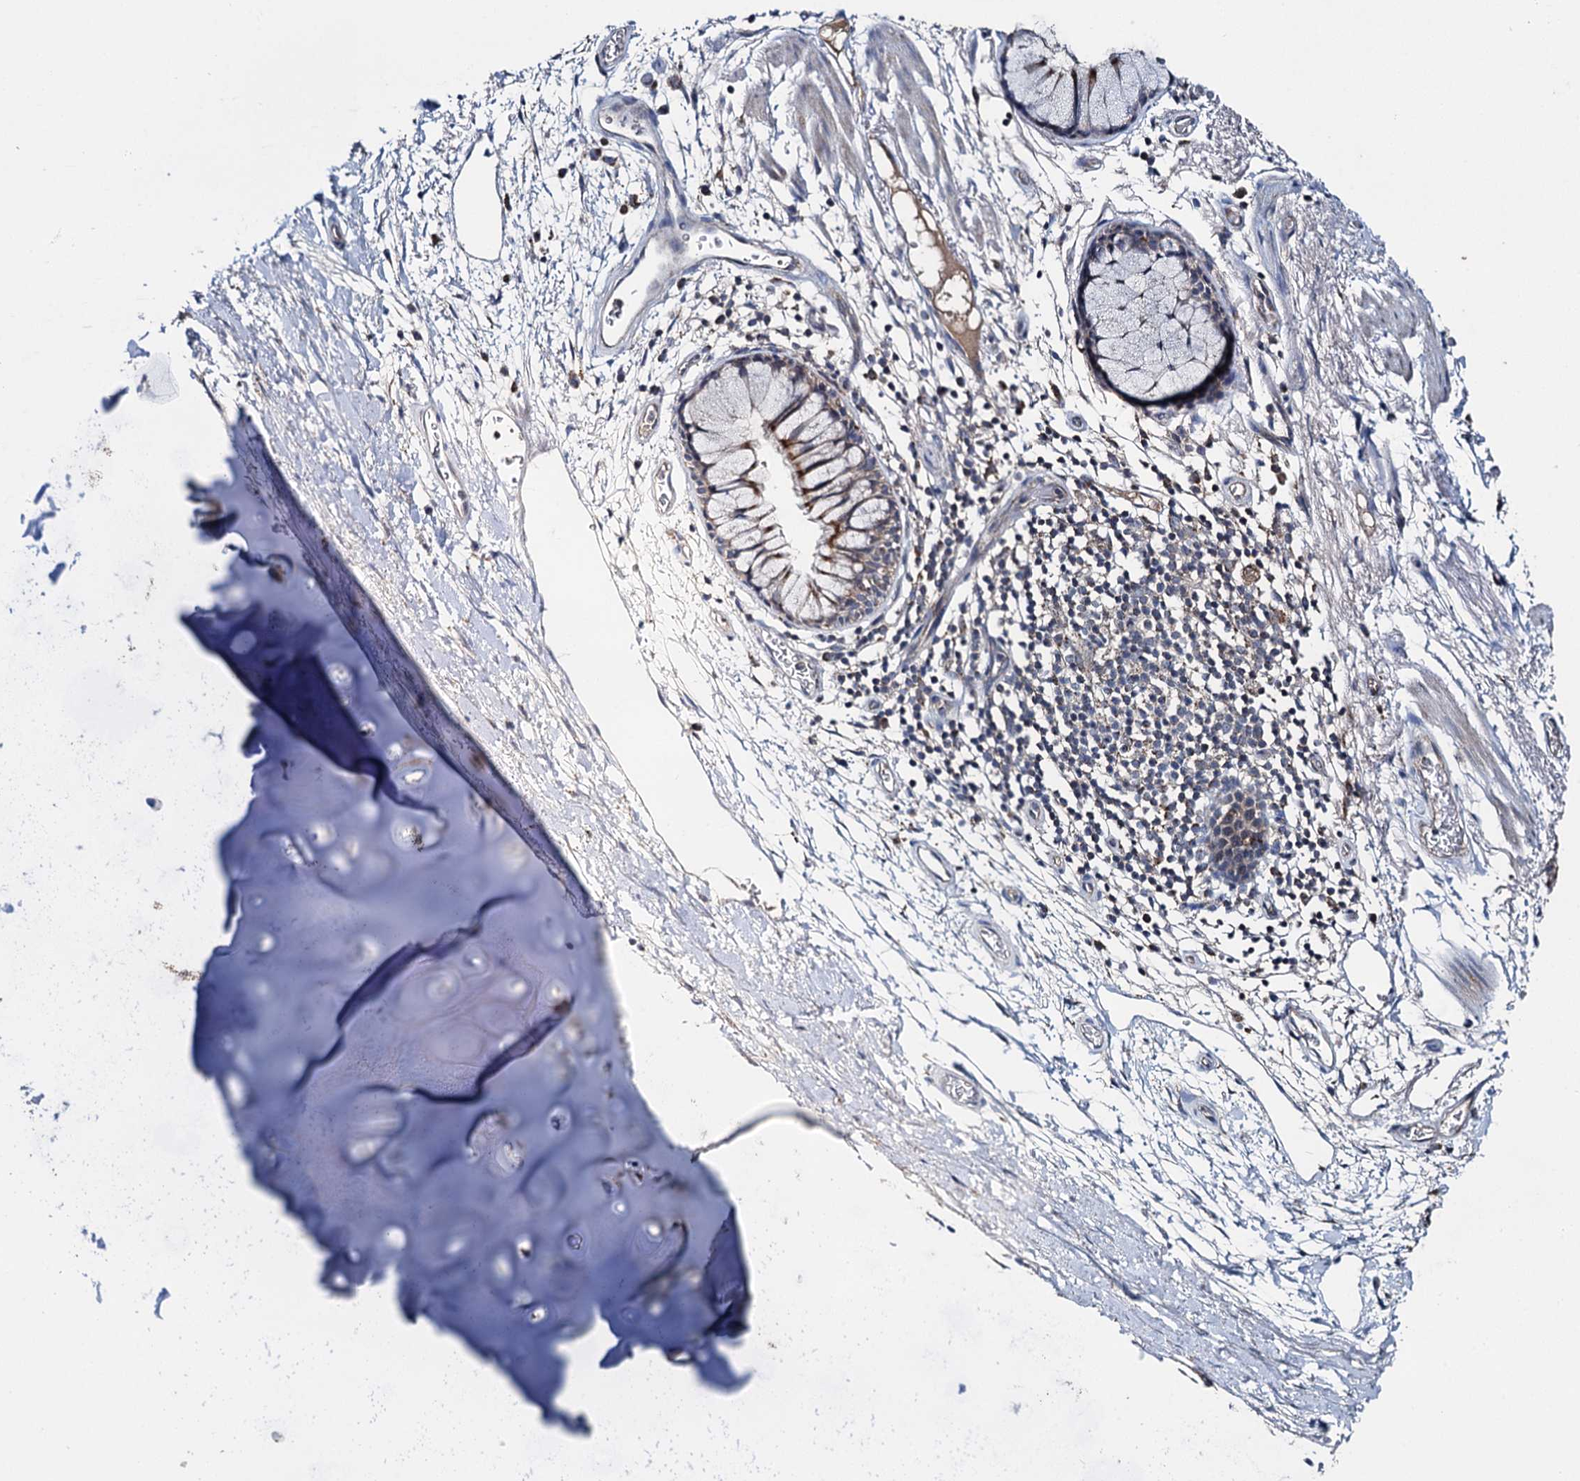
{"staining": {"intensity": "moderate", "quantity": "25%-75%", "location": "cytoplasmic/membranous"}, "tissue": "bronchus", "cell_type": "Respiratory epithelial cells", "image_type": "normal", "snomed": [{"axis": "morphology", "description": "Normal tissue, NOS"}, {"axis": "topography", "description": "Bronchus"}], "caption": "This is a histology image of IHC staining of normal bronchus, which shows moderate positivity in the cytoplasmic/membranous of respiratory epithelial cells.", "gene": "METTL4", "patient": {"sex": "male", "age": 65}}